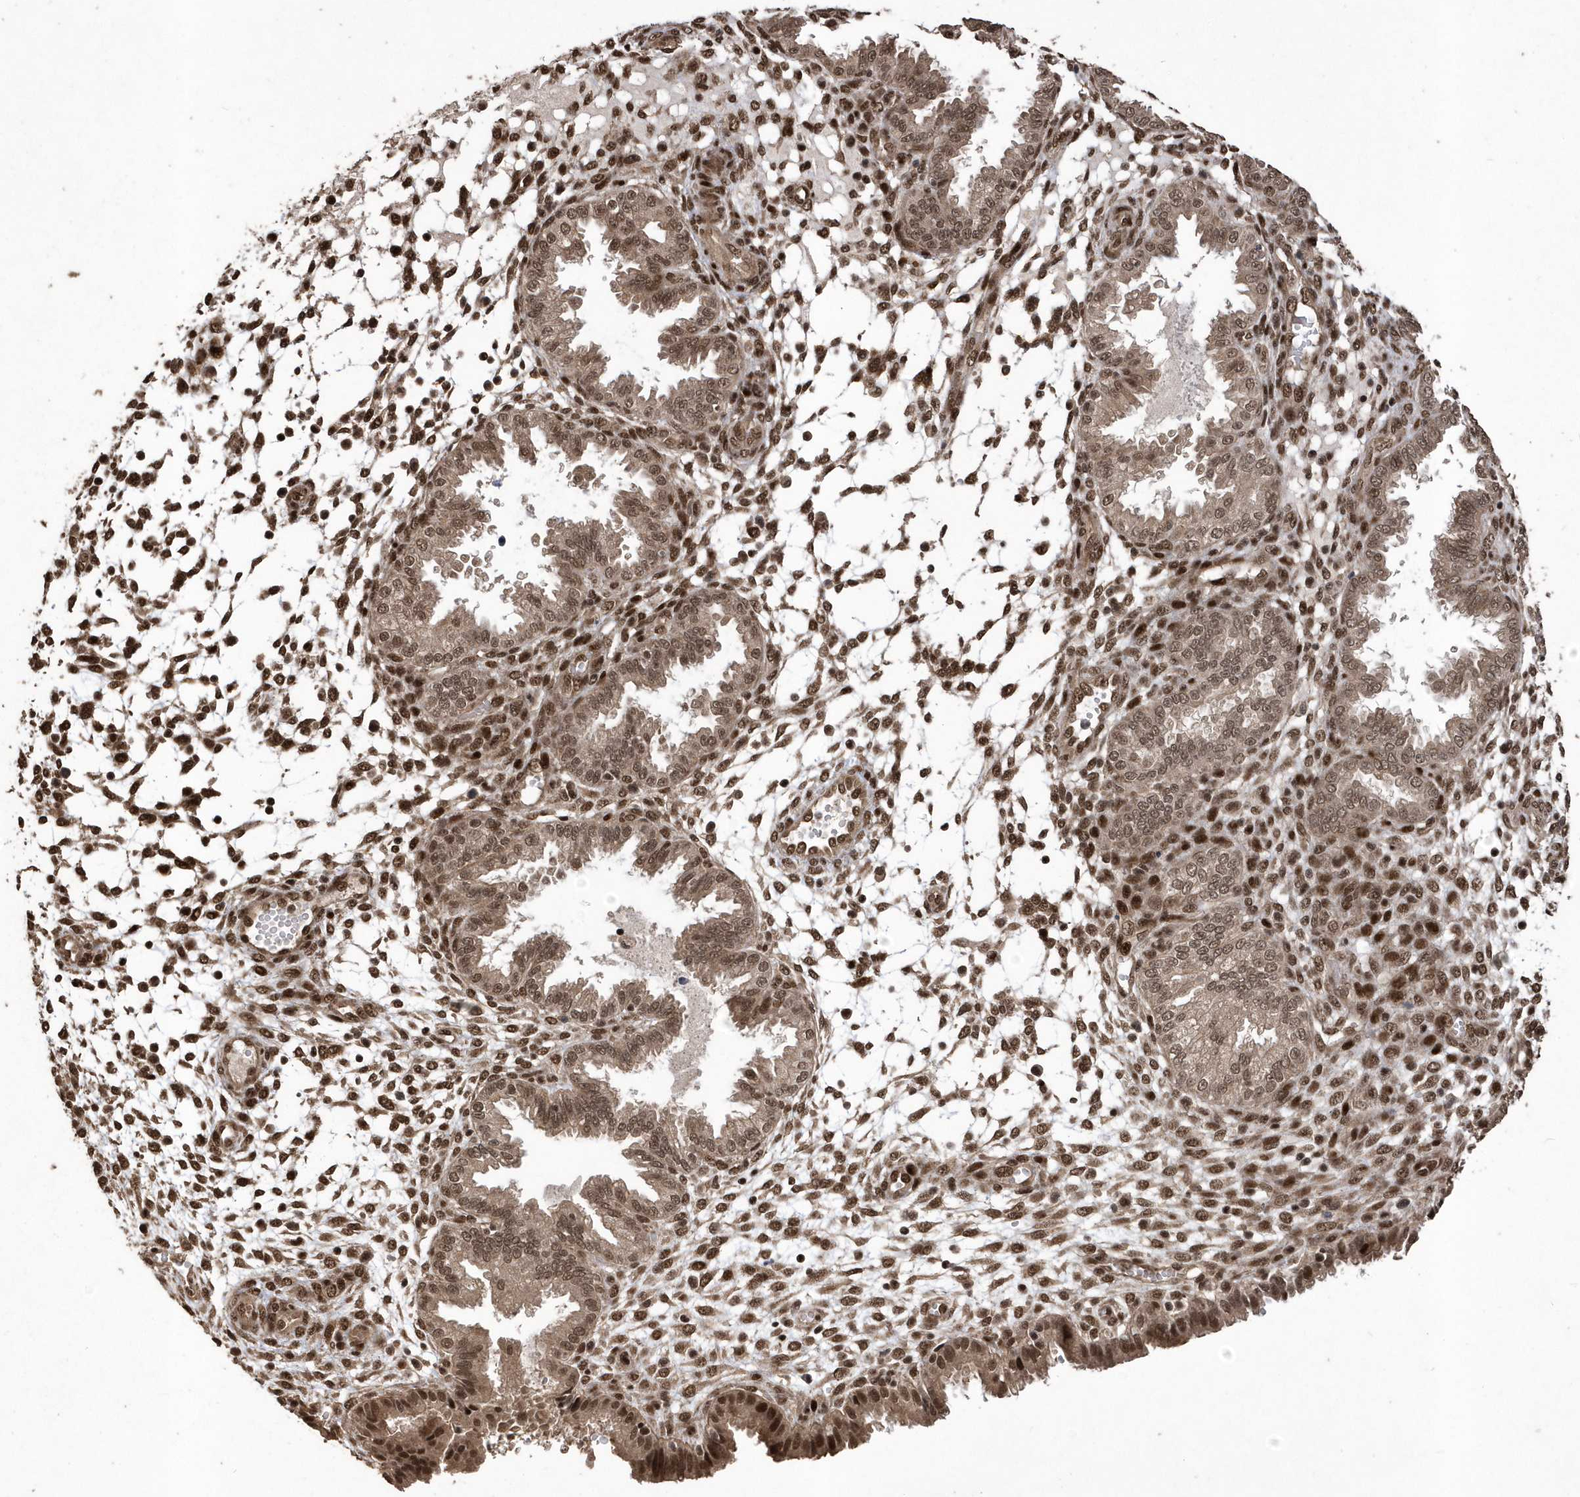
{"staining": {"intensity": "strong", "quantity": "25%-75%", "location": "nuclear"}, "tissue": "endometrium", "cell_type": "Cells in endometrial stroma", "image_type": "normal", "snomed": [{"axis": "morphology", "description": "Normal tissue, NOS"}, {"axis": "topography", "description": "Endometrium"}], "caption": "A brown stain shows strong nuclear staining of a protein in cells in endometrial stroma of unremarkable human endometrium. Nuclei are stained in blue.", "gene": "INTS12", "patient": {"sex": "female", "age": 33}}